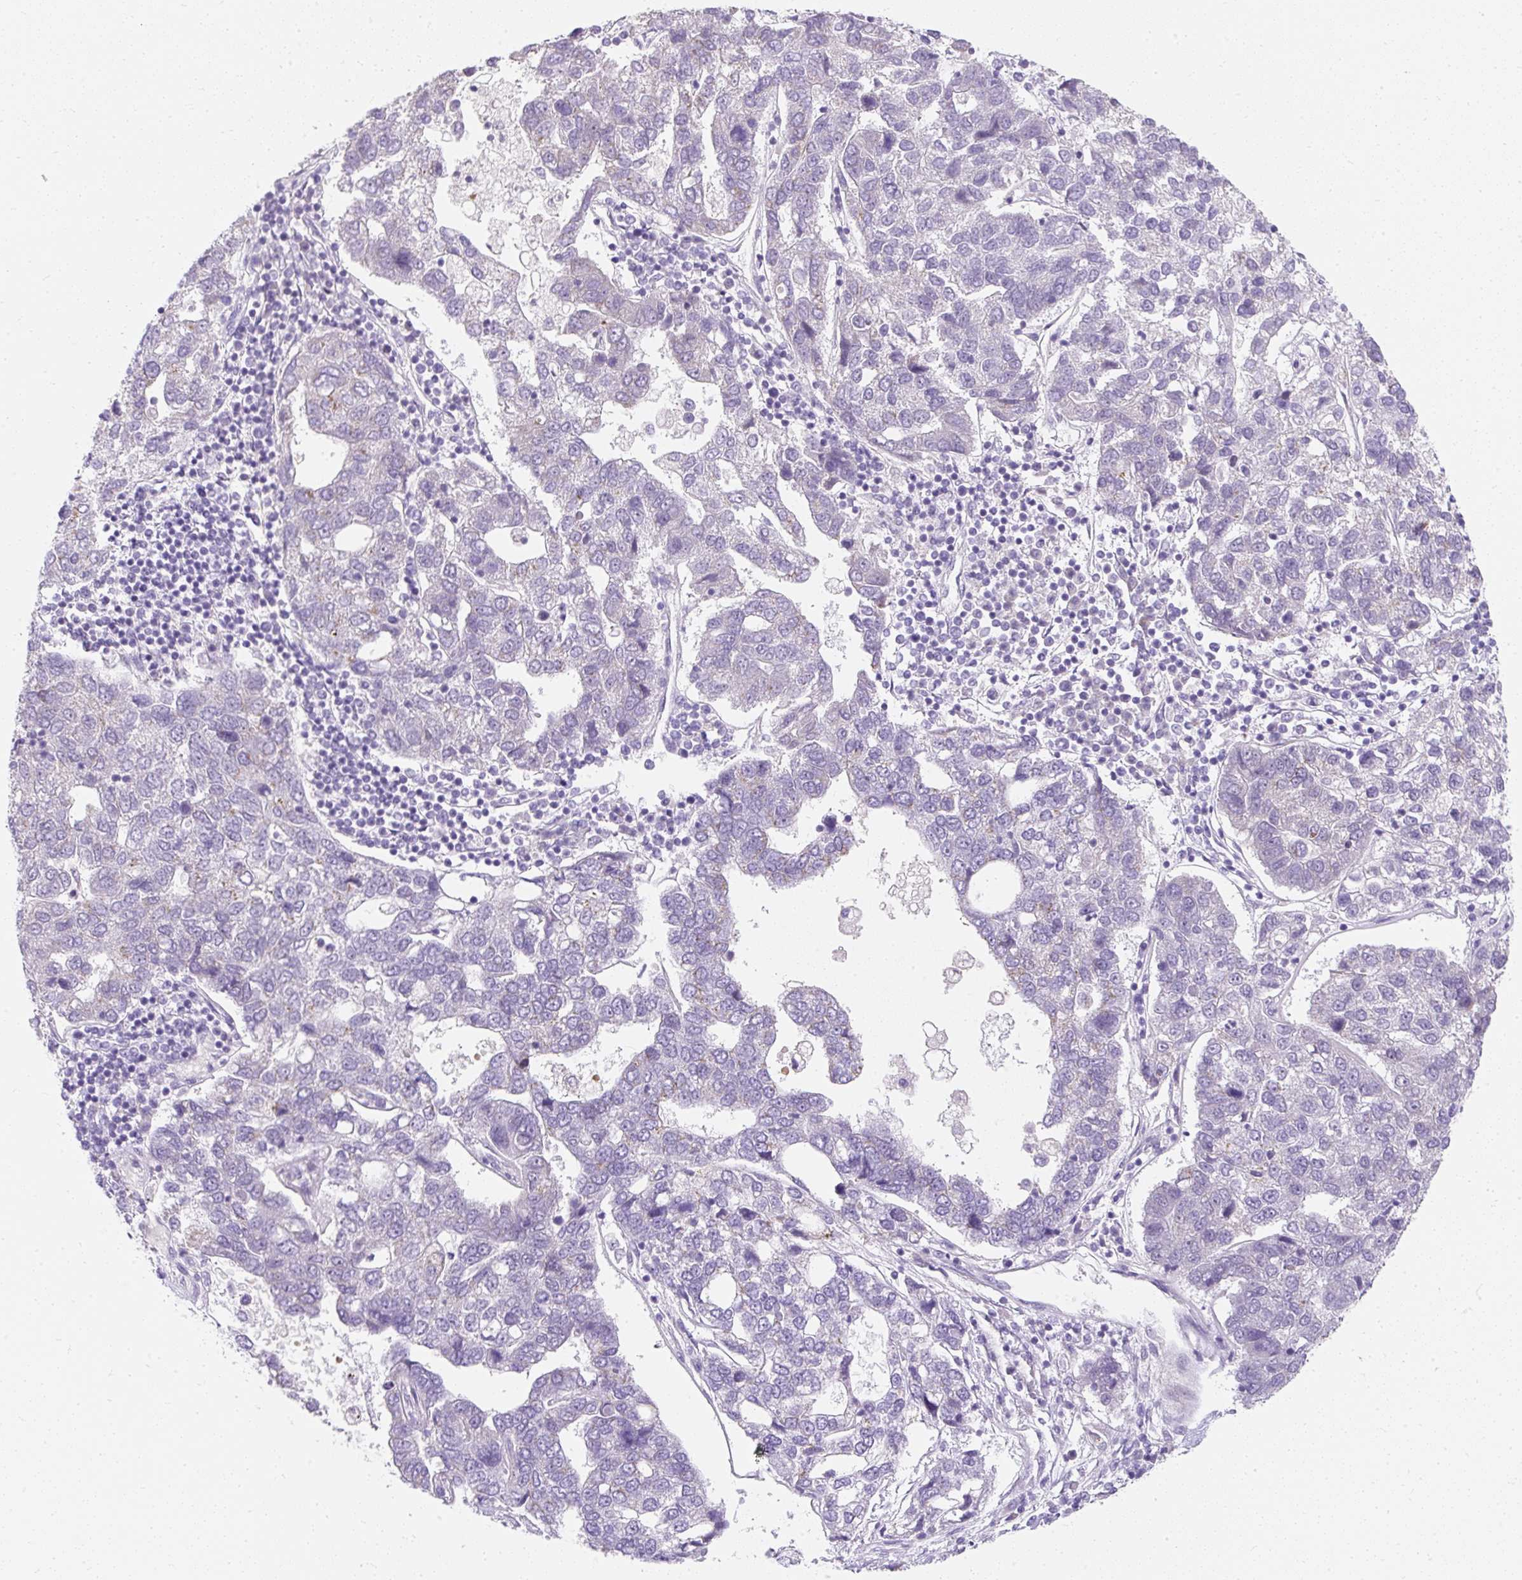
{"staining": {"intensity": "weak", "quantity": "<25%", "location": "cytoplasmic/membranous"}, "tissue": "pancreatic cancer", "cell_type": "Tumor cells", "image_type": "cancer", "snomed": [{"axis": "morphology", "description": "Adenocarcinoma, NOS"}, {"axis": "topography", "description": "Pancreas"}], "caption": "Adenocarcinoma (pancreatic) was stained to show a protein in brown. There is no significant positivity in tumor cells.", "gene": "DTX4", "patient": {"sex": "female", "age": 61}}